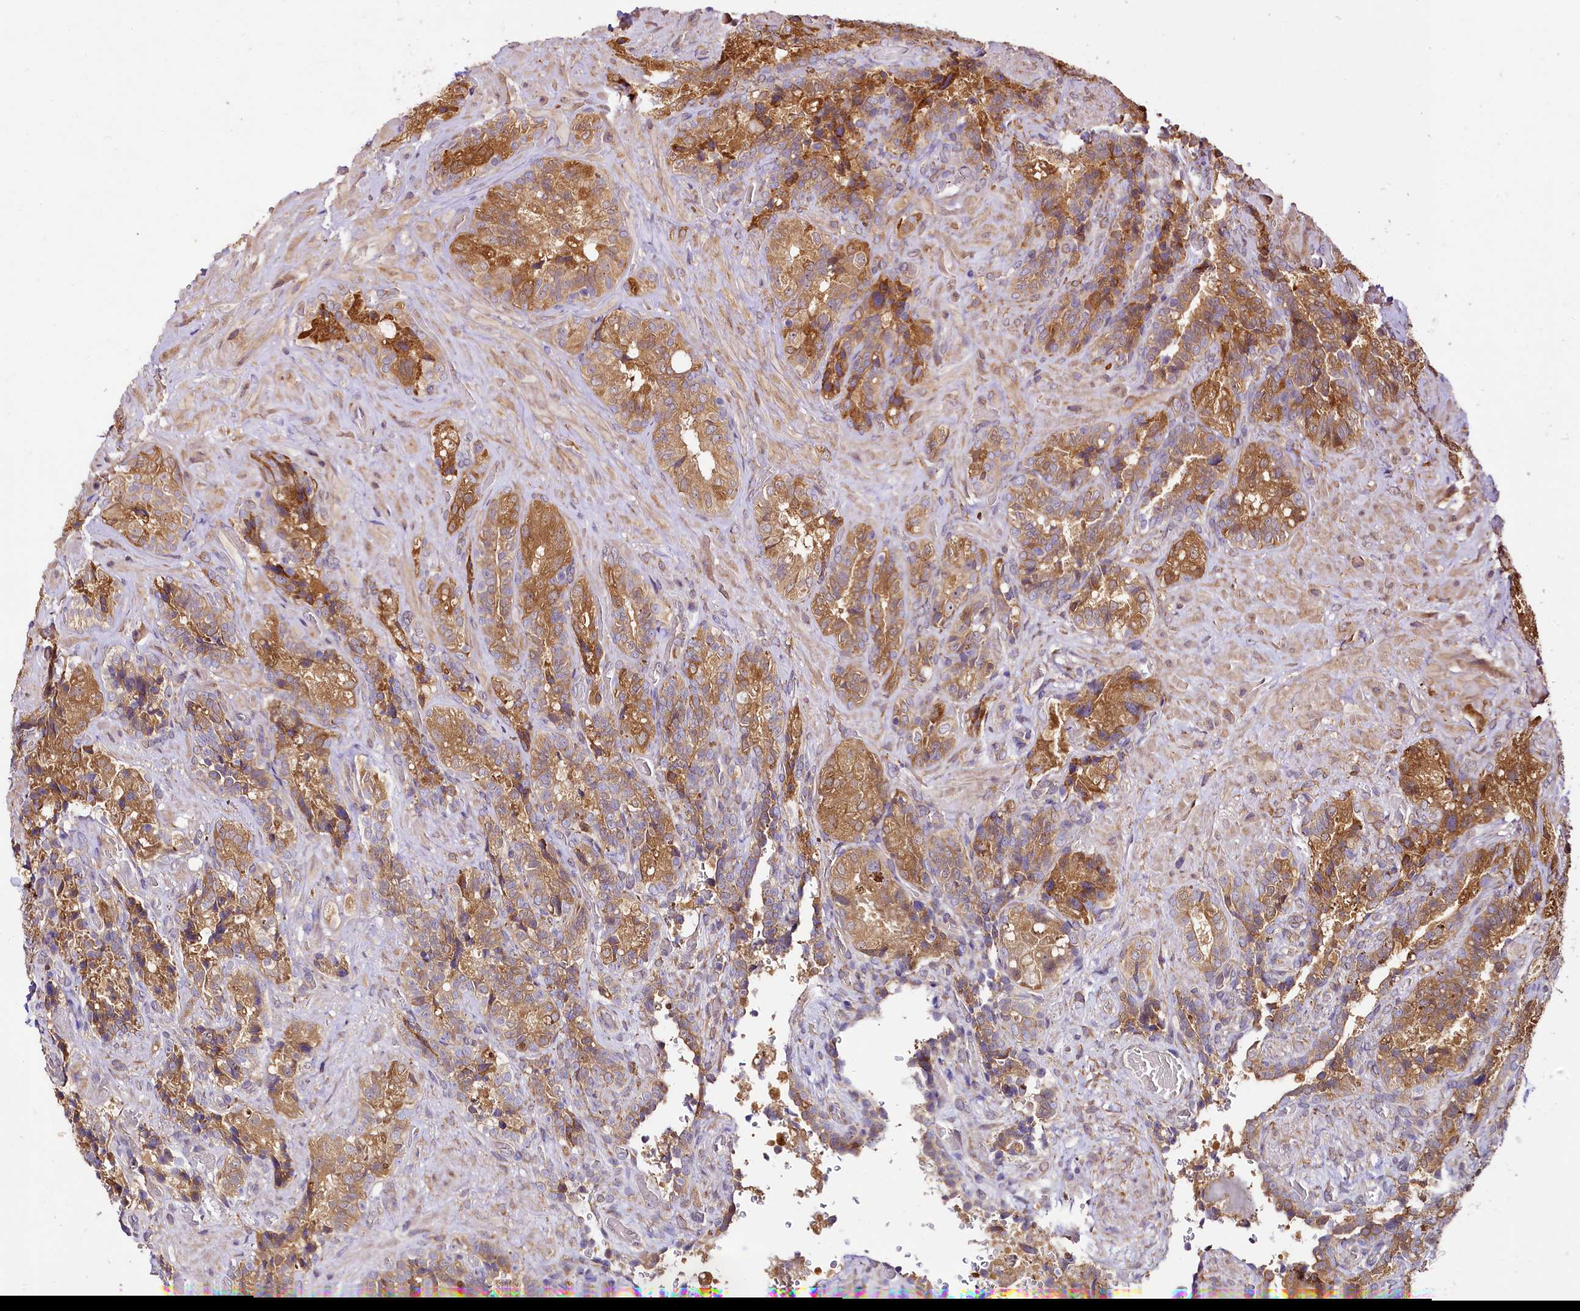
{"staining": {"intensity": "moderate", "quantity": ">75%", "location": "cytoplasmic/membranous"}, "tissue": "seminal vesicle", "cell_type": "Glandular cells", "image_type": "normal", "snomed": [{"axis": "morphology", "description": "Normal tissue, NOS"}, {"axis": "topography", "description": "Prostate and seminal vesicle, NOS"}, {"axis": "topography", "description": "Prostate"}, {"axis": "topography", "description": "Seminal veicle"}], "caption": "Protein expression analysis of benign human seminal vesicle reveals moderate cytoplasmic/membranous positivity in about >75% of glandular cells. The protein of interest is stained brown, and the nuclei are stained in blue (DAB IHC with brightfield microscopy, high magnification).", "gene": "PPIP5K2", "patient": {"sex": "male", "age": 67}}